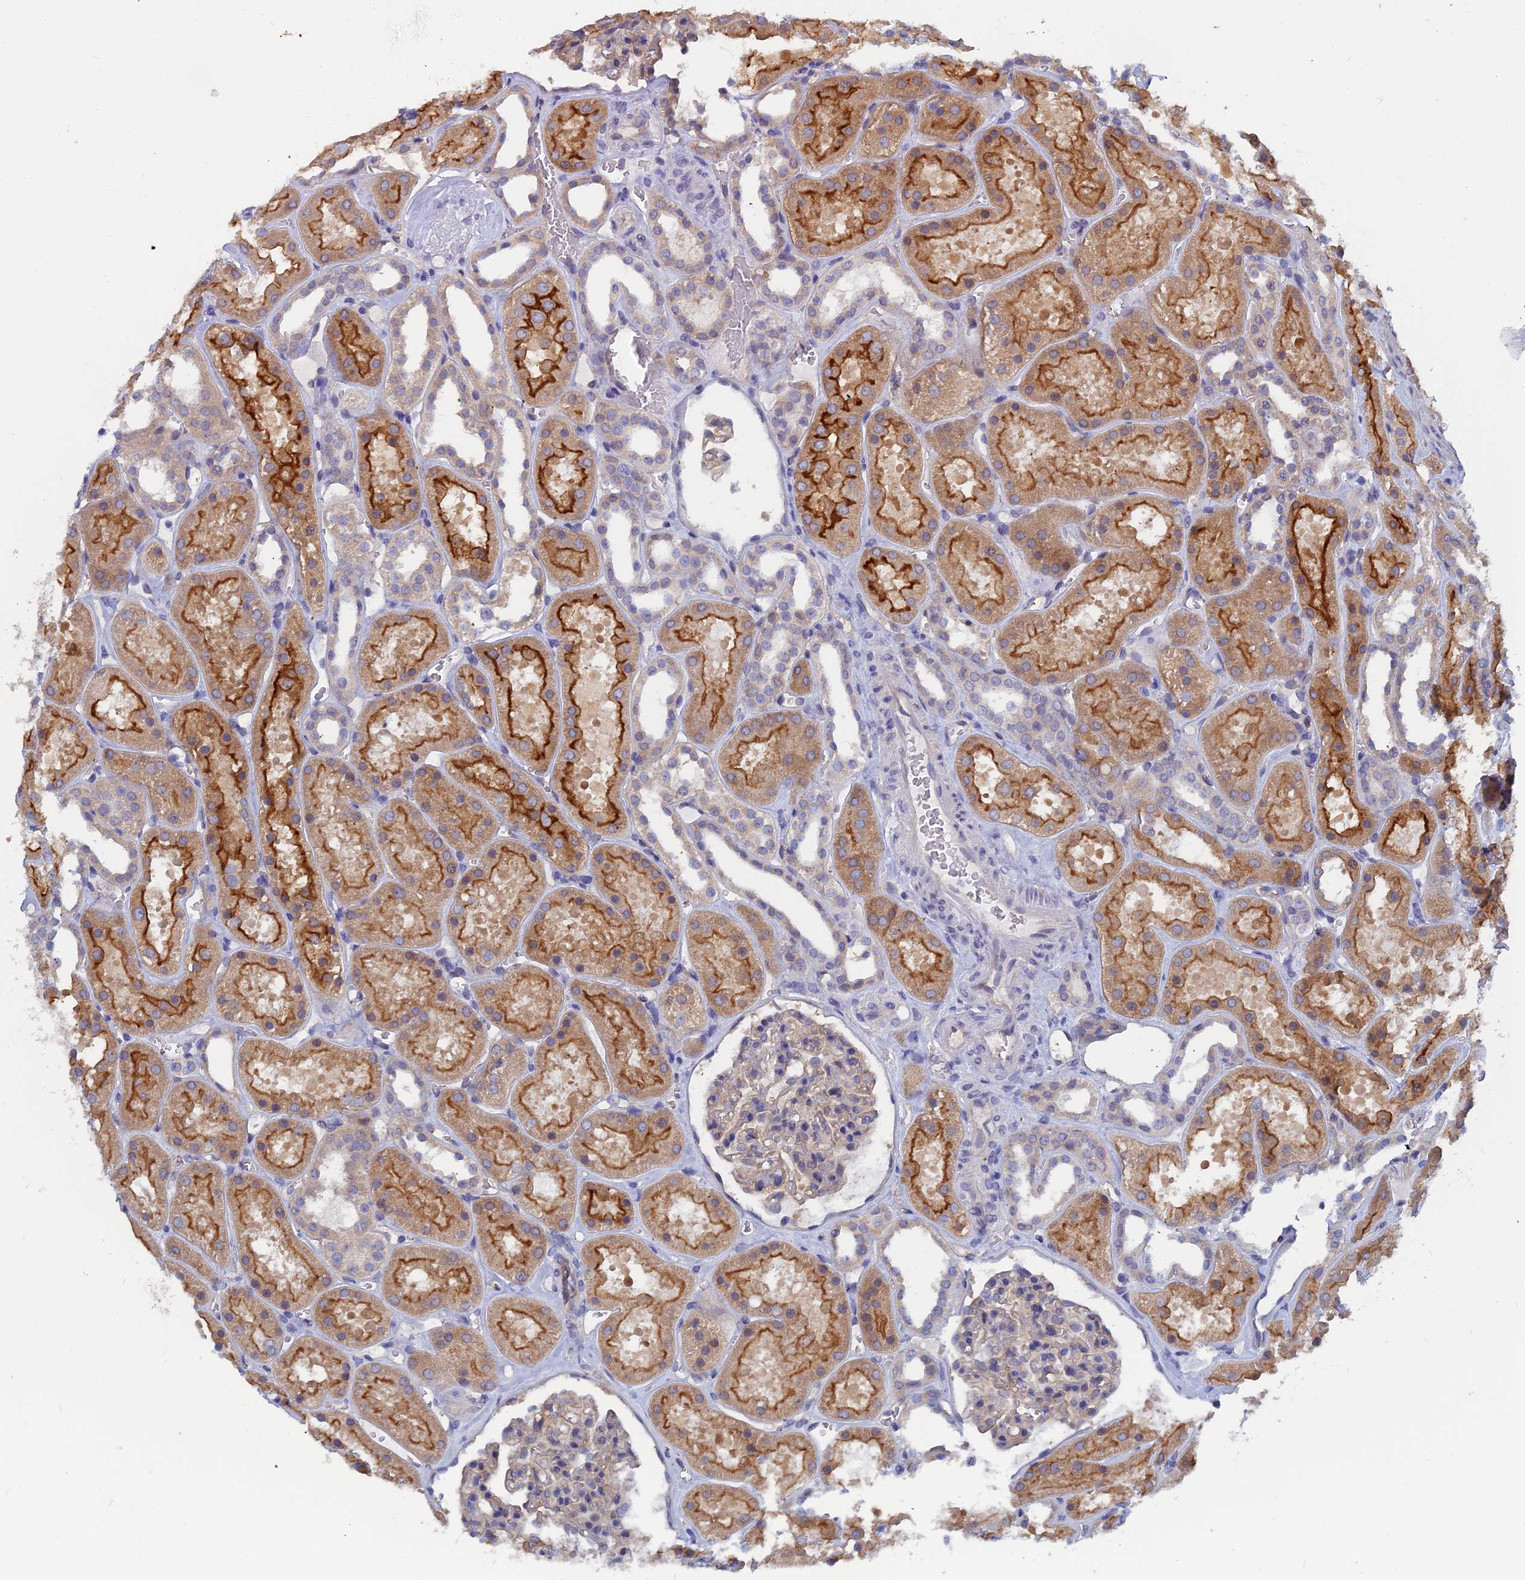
{"staining": {"intensity": "weak", "quantity": "<25%", "location": "cytoplasmic/membranous"}, "tissue": "kidney", "cell_type": "Cells in glomeruli", "image_type": "normal", "snomed": [{"axis": "morphology", "description": "Normal tissue, NOS"}, {"axis": "topography", "description": "Kidney"}], "caption": "This is a micrograph of immunohistochemistry staining of normal kidney, which shows no staining in cells in glomeruli.", "gene": "RDX", "patient": {"sex": "female", "age": 41}}